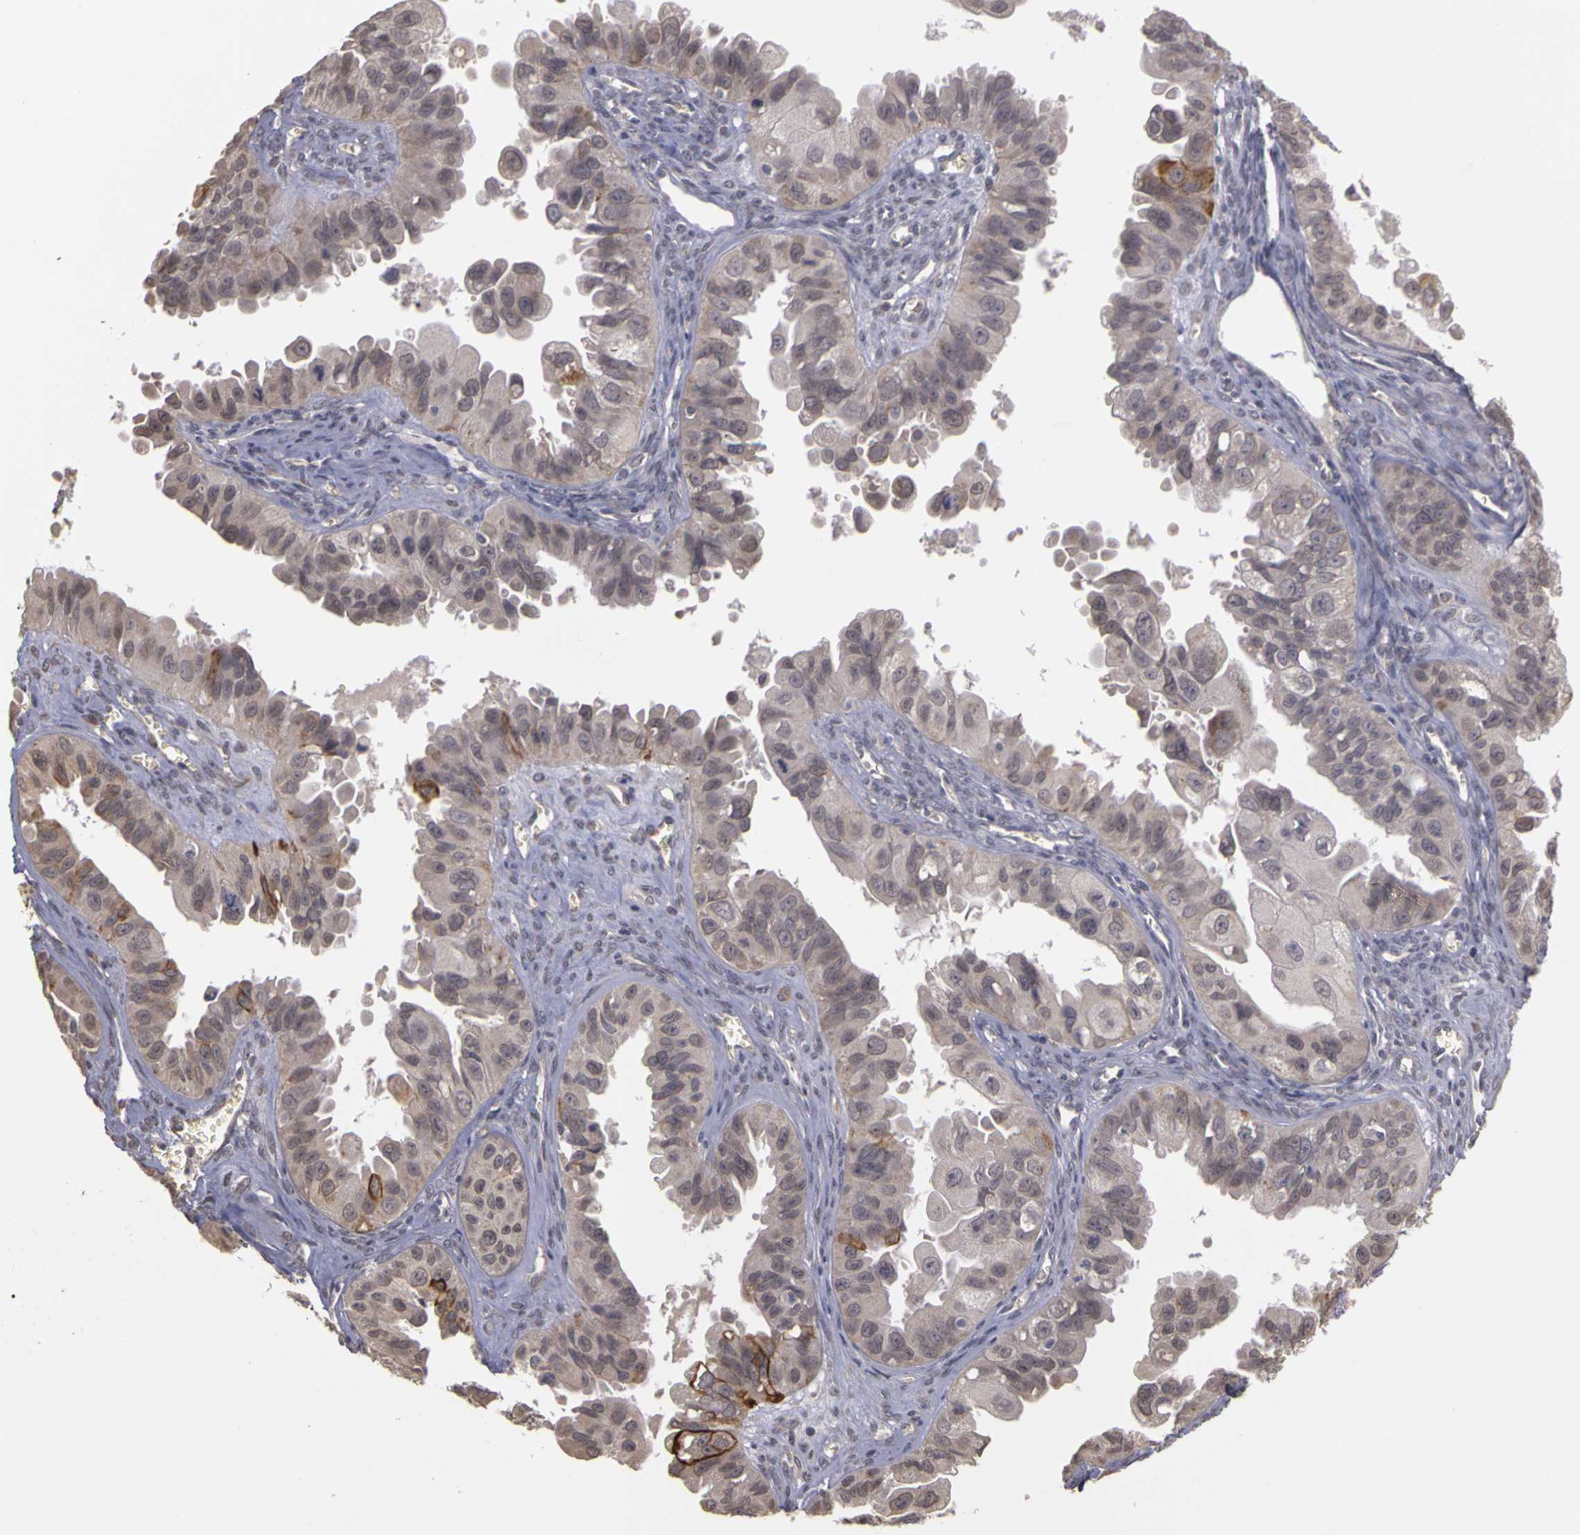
{"staining": {"intensity": "moderate", "quantity": "<25%", "location": "cytoplasmic/membranous"}, "tissue": "ovarian cancer", "cell_type": "Tumor cells", "image_type": "cancer", "snomed": [{"axis": "morphology", "description": "Carcinoma, endometroid"}, {"axis": "topography", "description": "Ovary"}], "caption": "Protein analysis of ovarian cancer (endometroid carcinoma) tissue shows moderate cytoplasmic/membranous staining in about <25% of tumor cells. (Stains: DAB in brown, nuclei in blue, Microscopy: brightfield microscopy at high magnification).", "gene": "FRMD7", "patient": {"sex": "female", "age": 85}}